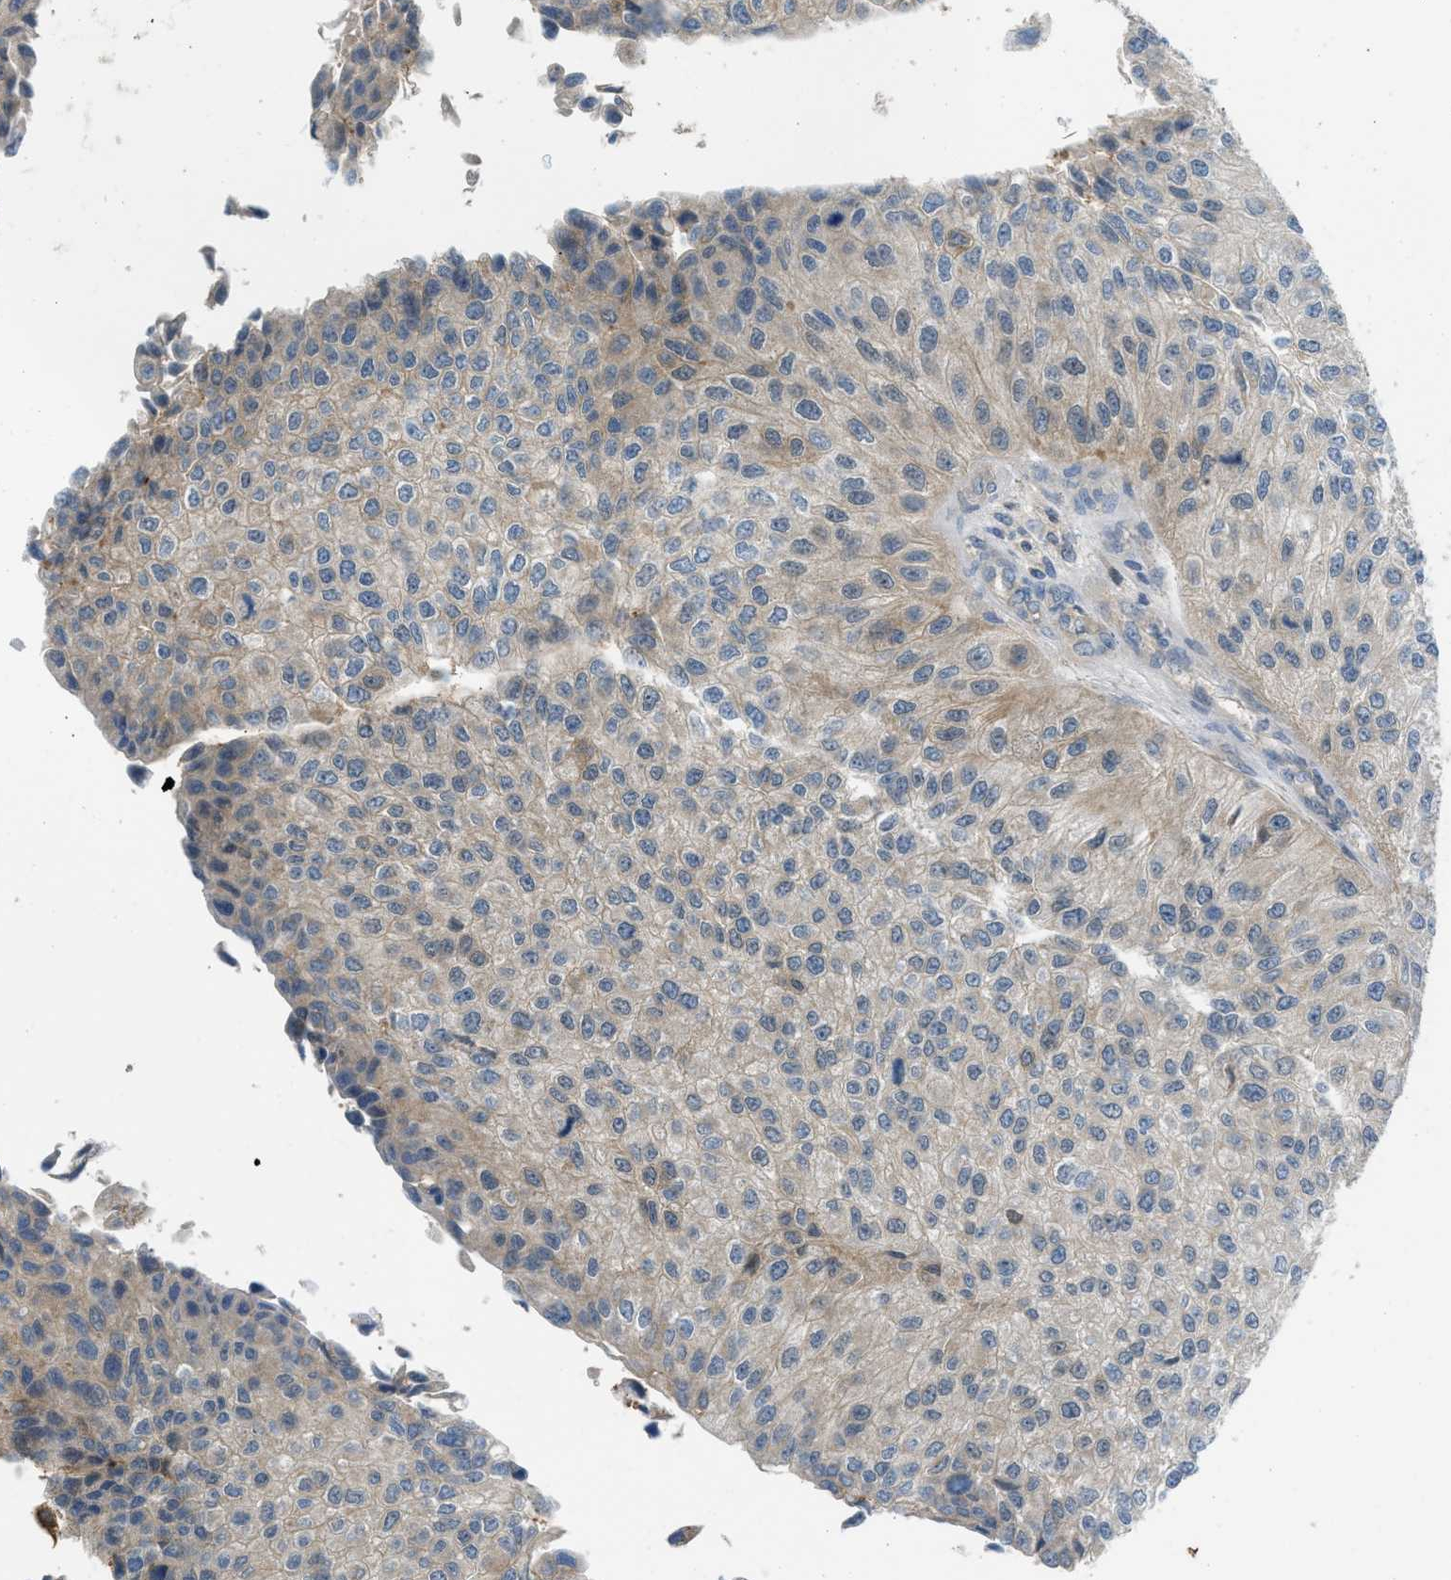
{"staining": {"intensity": "weak", "quantity": ">75%", "location": "cytoplasmic/membranous"}, "tissue": "urothelial cancer", "cell_type": "Tumor cells", "image_type": "cancer", "snomed": [{"axis": "morphology", "description": "Urothelial carcinoma, High grade"}, {"axis": "topography", "description": "Kidney"}, {"axis": "topography", "description": "Urinary bladder"}], "caption": "The histopathology image shows staining of urothelial cancer, revealing weak cytoplasmic/membranous protein positivity (brown color) within tumor cells.", "gene": "SESN2", "patient": {"sex": "male", "age": 77}}